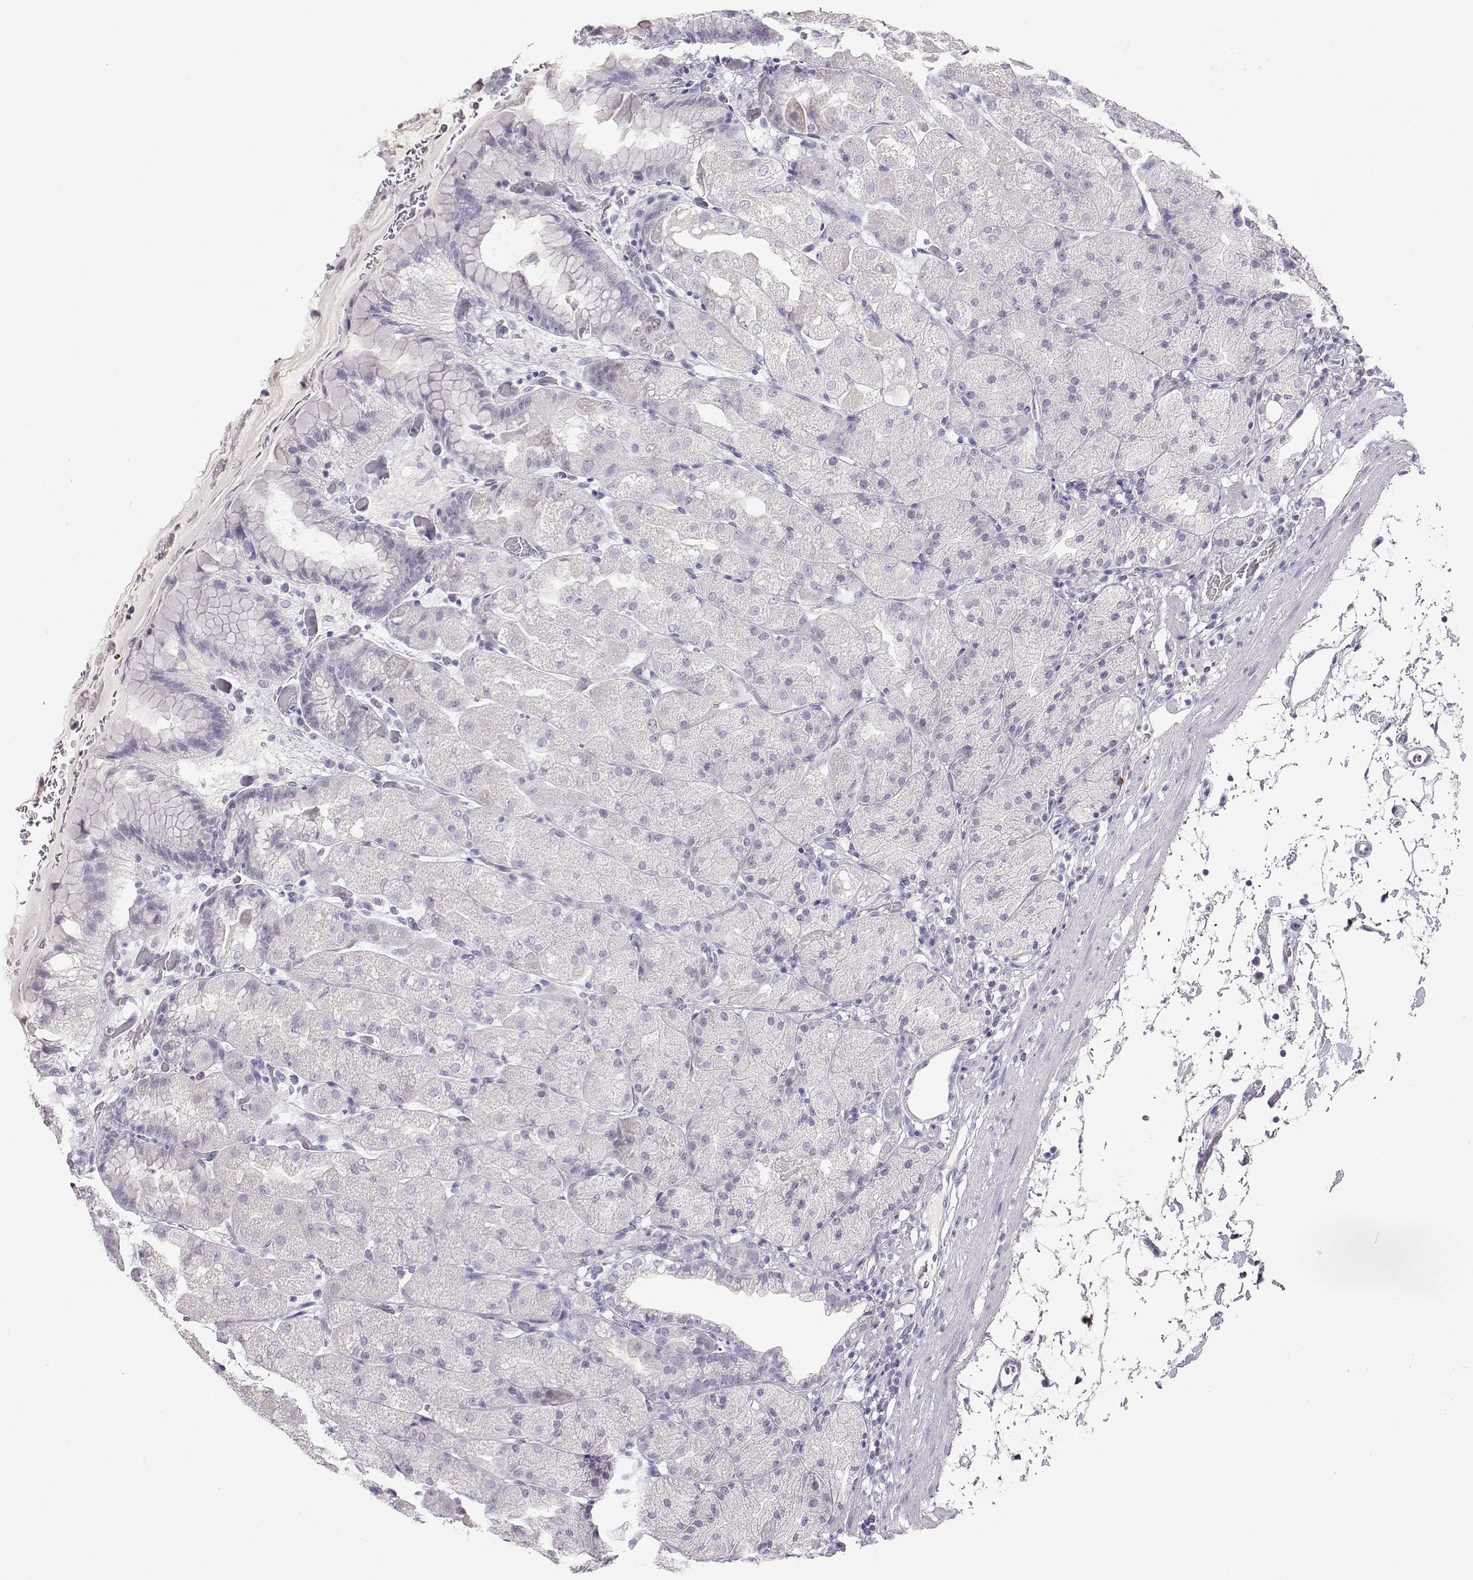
{"staining": {"intensity": "negative", "quantity": "none", "location": "none"}, "tissue": "stomach", "cell_type": "Glandular cells", "image_type": "normal", "snomed": [{"axis": "morphology", "description": "Normal tissue, NOS"}, {"axis": "topography", "description": "Stomach, upper"}, {"axis": "topography", "description": "Stomach"}, {"axis": "topography", "description": "Stomach, lower"}], "caption": "Immunohistochemical staining of unremarkable stomach demonstrates no significant expression in glandular cells. (Stains: DAB IHC with hematoxylin counter stain, Microscopy: brightfield microscopy at high magnification).", "gene": "OPN5", "patient": {"sex": "male", "age": 62}}